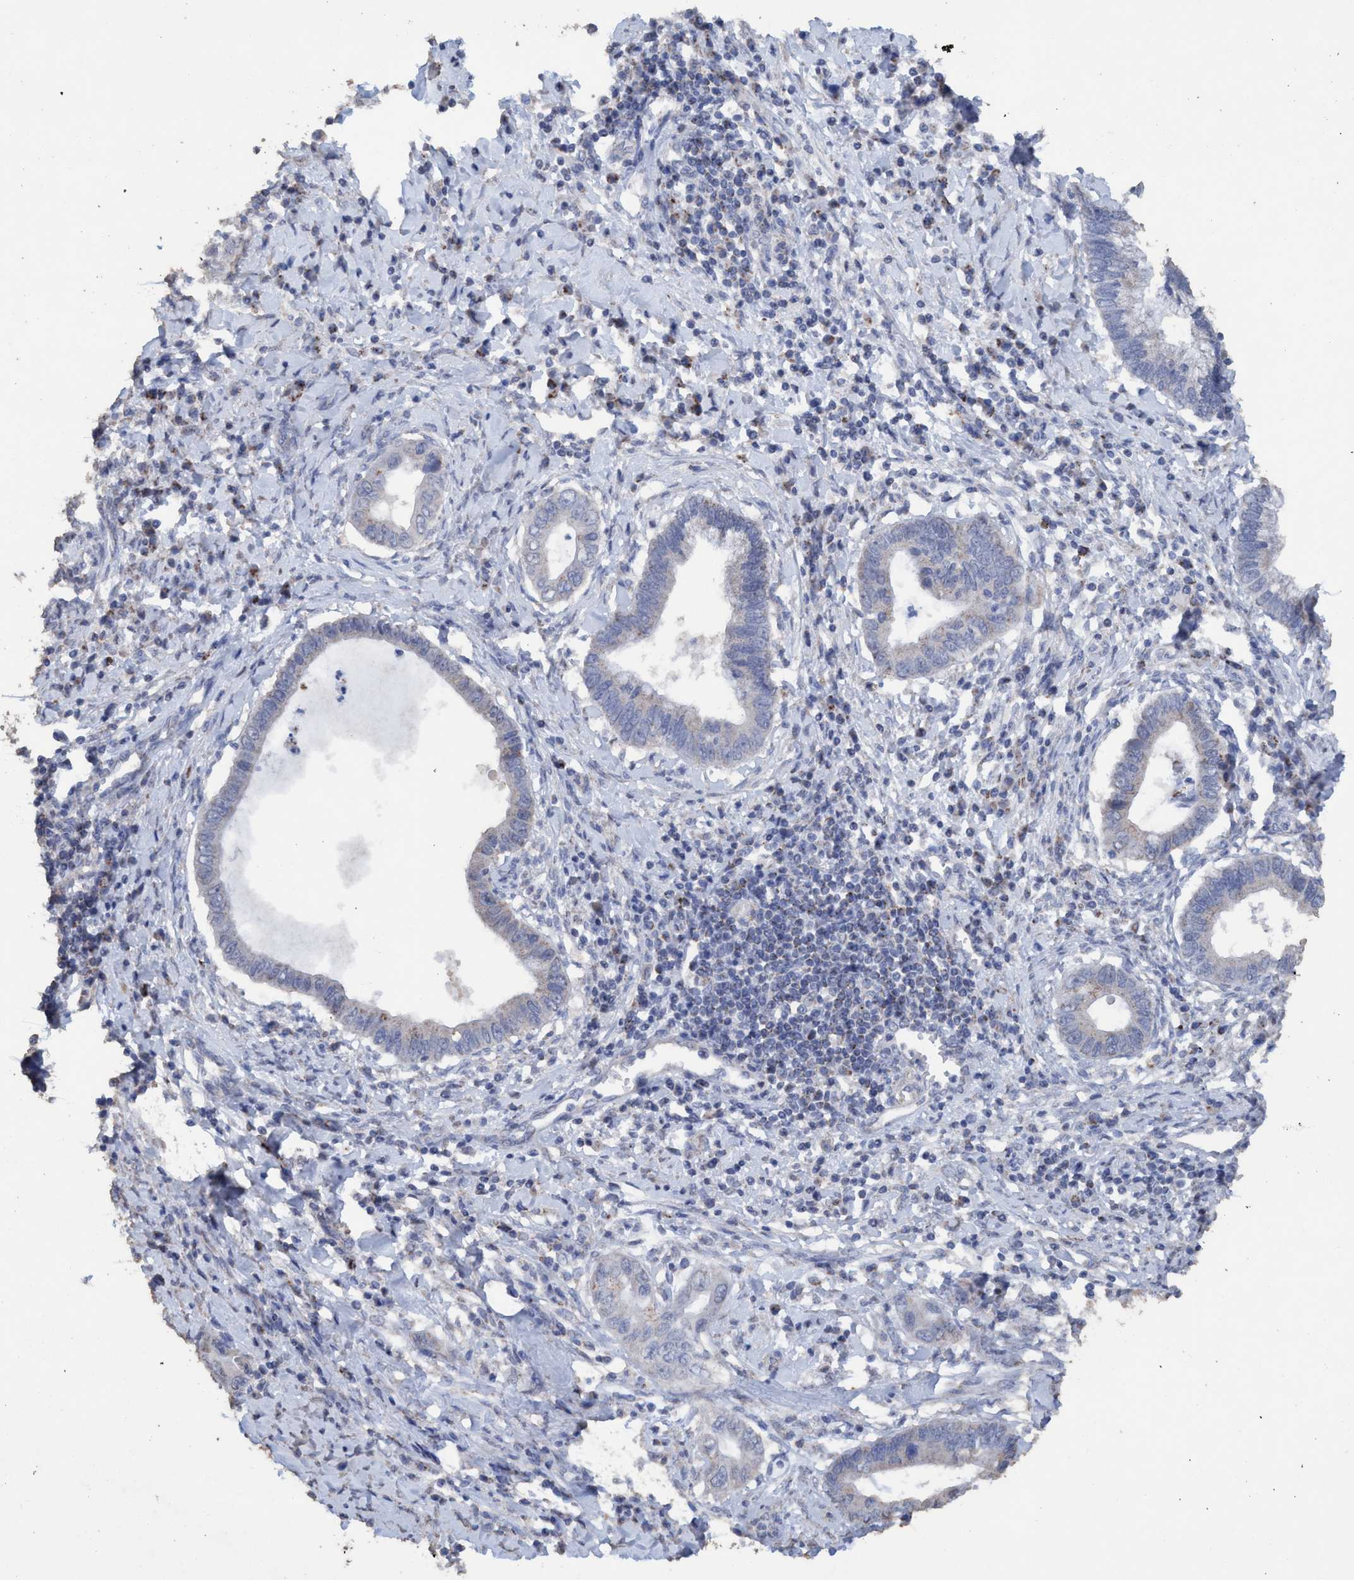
{"staining": {"intensity": "negative", "quantity": "none", "location": "none"}, "tissue": "cervical cancer", "cell_type": "Tumor cells", "image_type": "cancer", "snomed": [{"axis": "morphology", "description": "Adenocarcinoma, NOS"}, {"axis": "topography", "description": "Cervix"}], "caption": "An image of human cervical adenocarcinoma is negative for staining in tumor cells.", "gene": "RSAD1", "patient": {"sex": "female", "age": 44}}